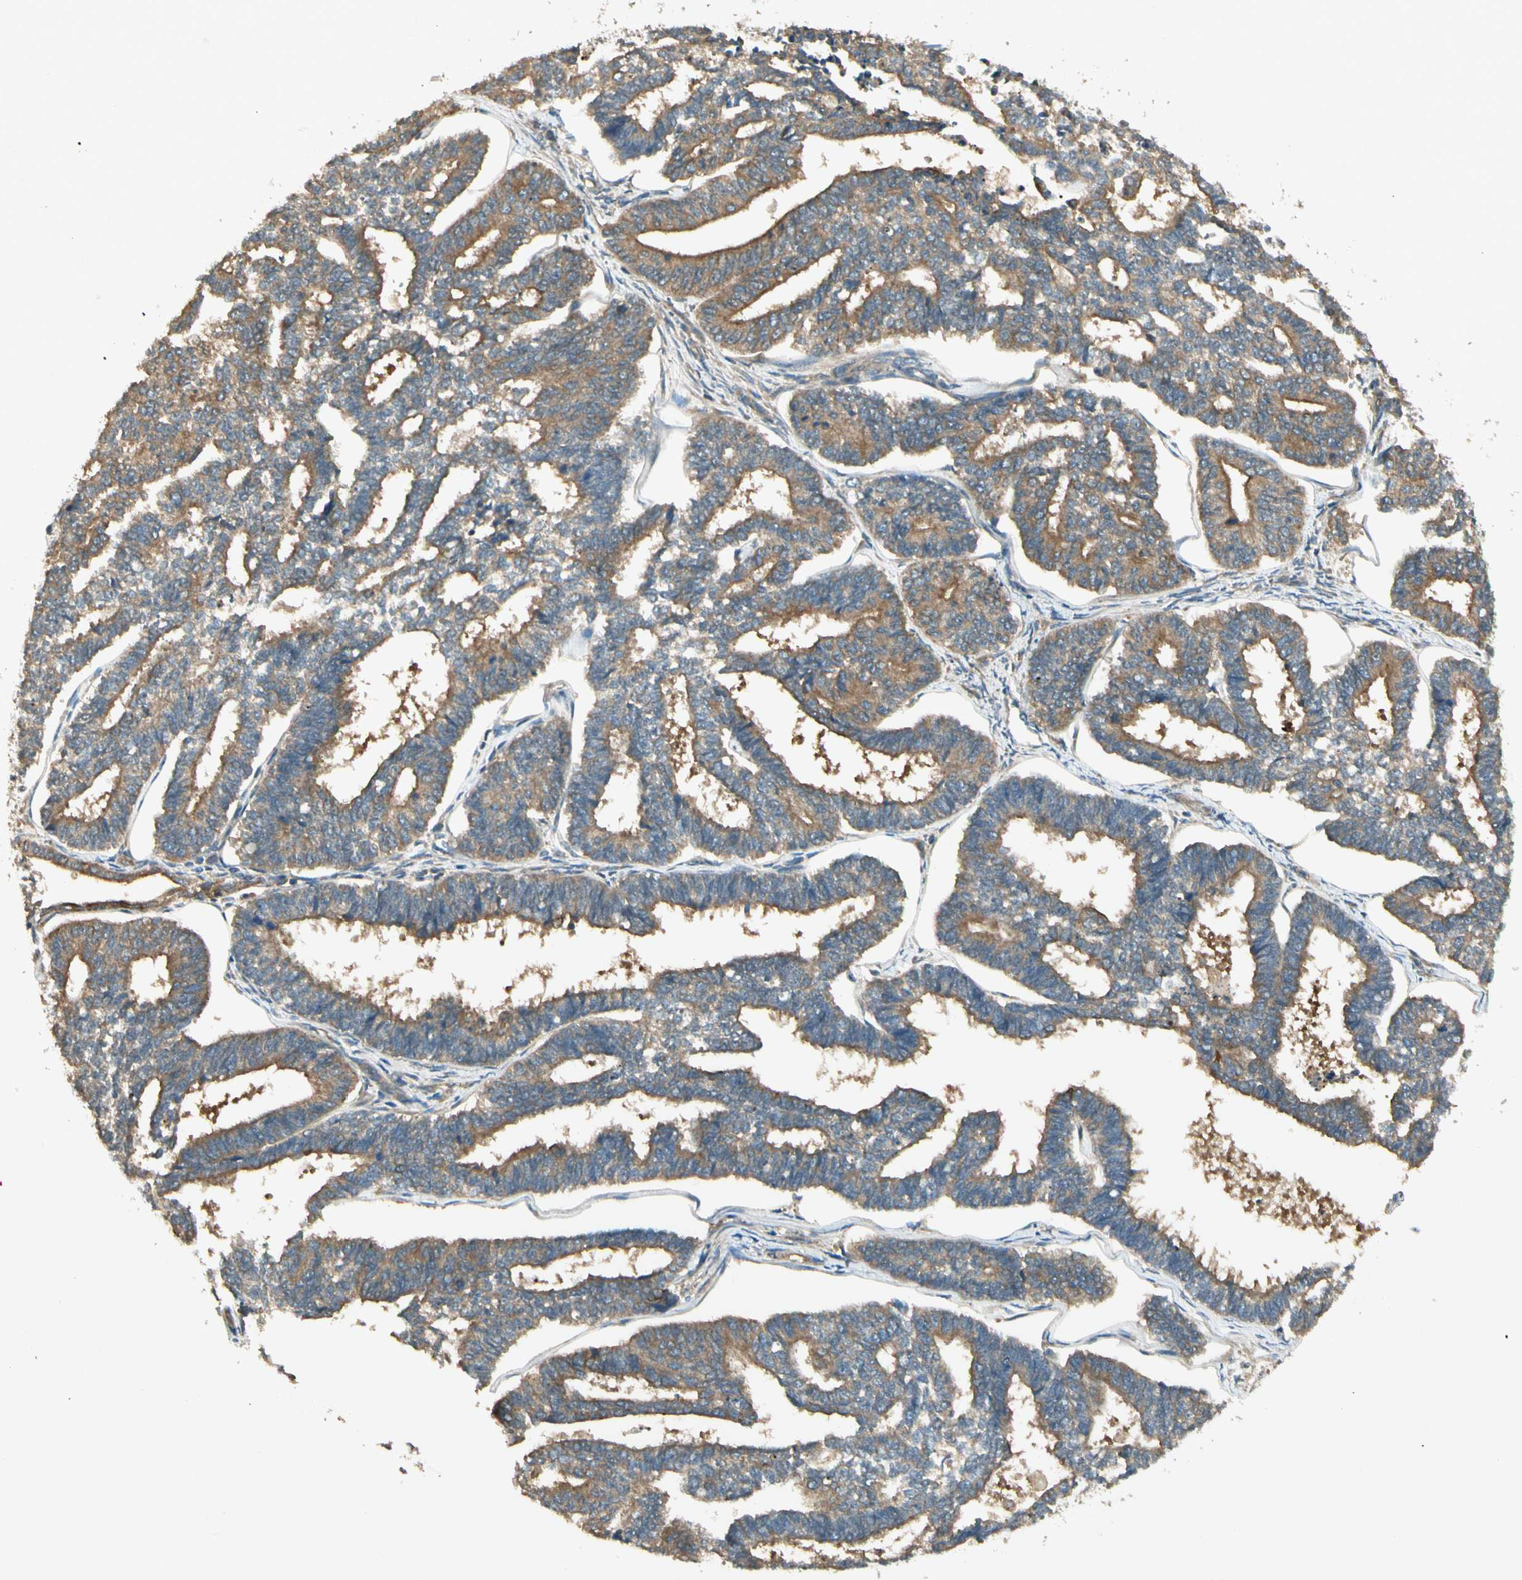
{"staining": {"intensity": "moderate", "quantity": ">75%", "location": "cytoplasmic/membranous"}, "tissue": "endometrial cancer", "cell_type": "Tumor cells", "image_type": "cancer", "snomed": [{"axis": "morphology", "description": "Adenocarcinoma, NOS"}, {"axis": "topography", "description": "Endometrium"}], "caption": "This image reveals immunohistochemistry staining of endometrial adenocarcinoma, with medium moderate cytoplasmic/membranous staining in about >75% of tumor cells.", "gene": "PFDN5", "patient": {"sex": "female", "age": 70}}